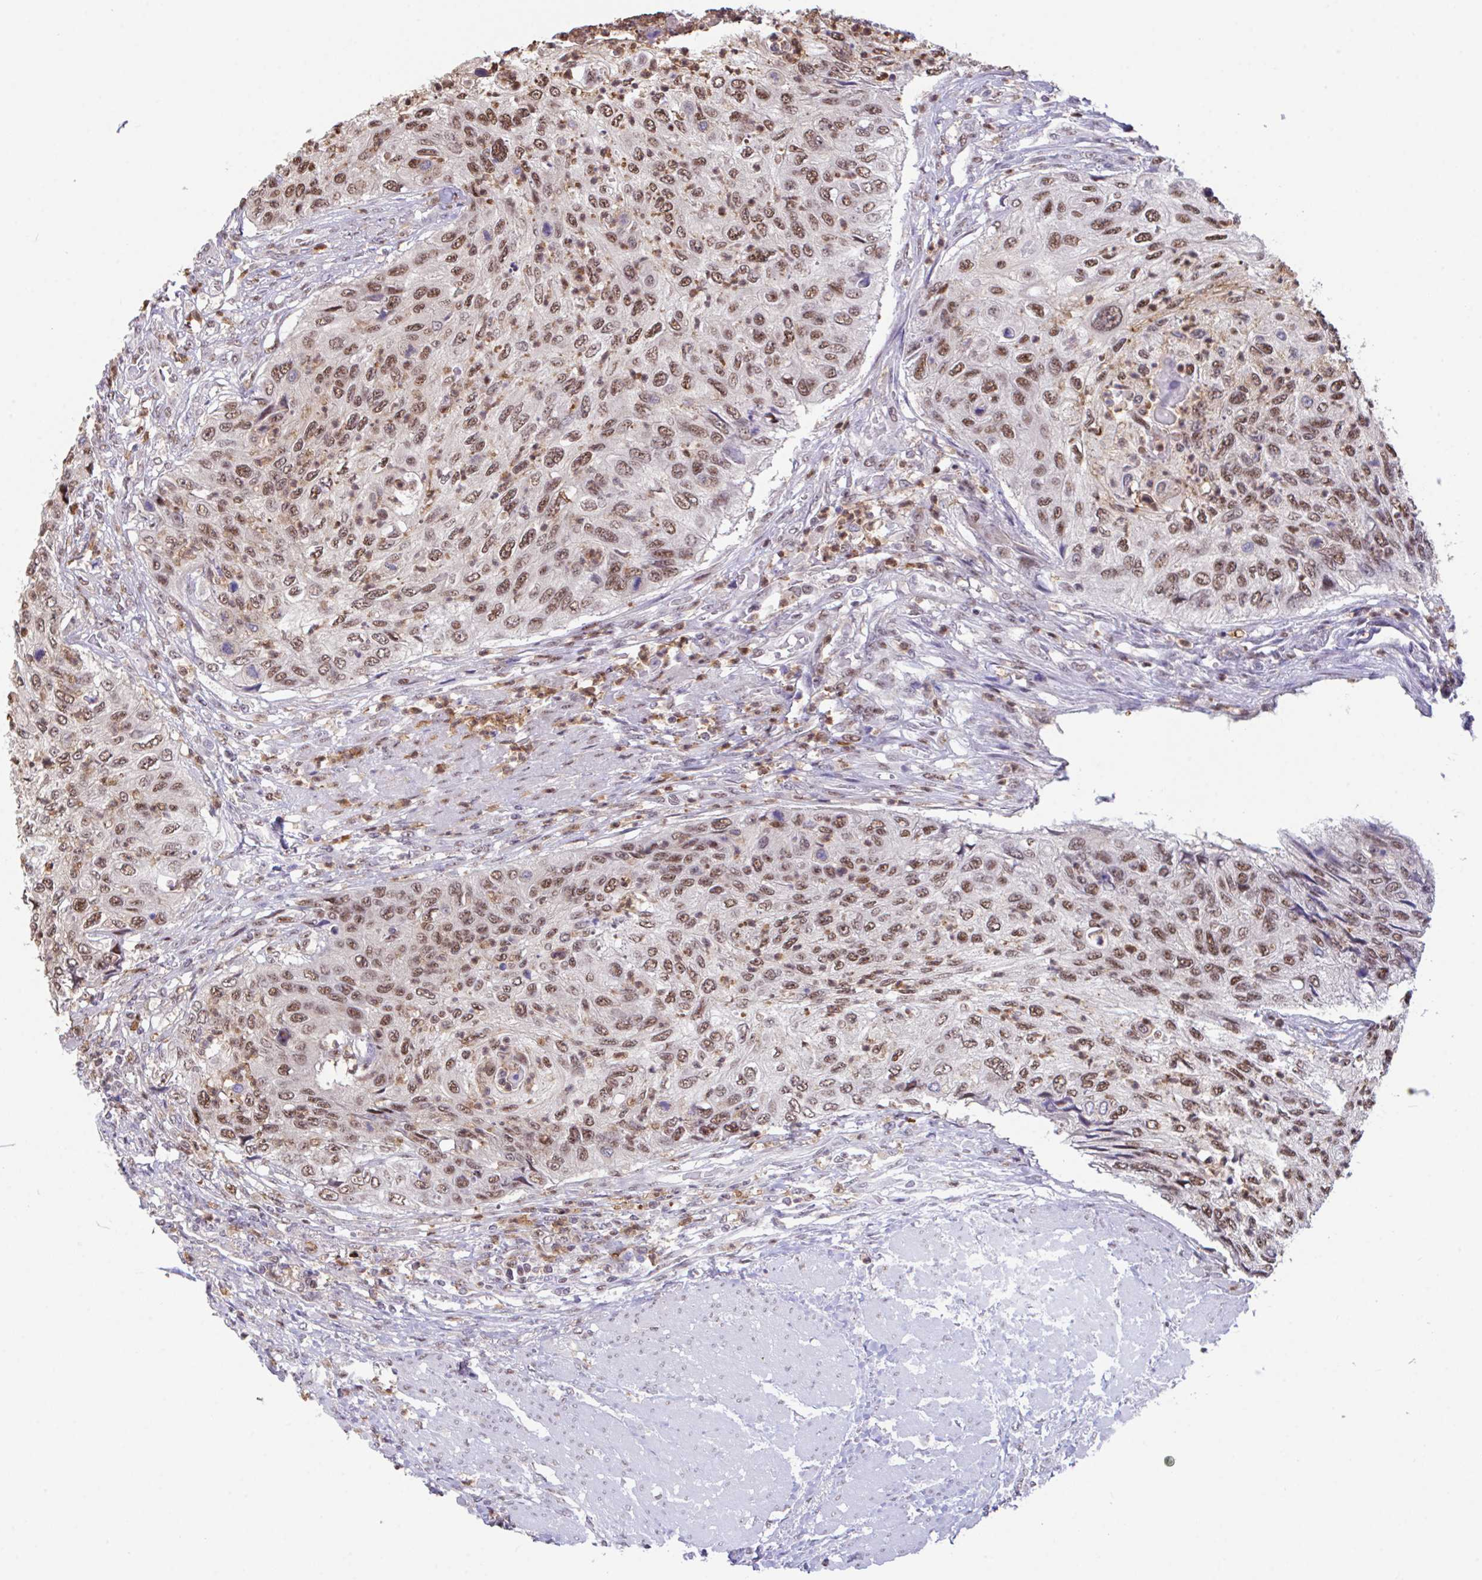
{"staining": {"intensity": "moderate", "quantity": ">75%", "location": "cytoplasmic/membranous,nuclear"}, "tissue": "urothelial cancer", "cell_type": "Tumor cells", "image_type": "cancer", "snomed": [{"axis": "morphology", "description": "Urothelial carcinoma, High grade"}, {"axis": "topography", "description": "Urinary bladder"}], "caption": "High-magnification brightfield microscopy of high-grade urothelial carcinoma stained with DAB (brown) and counterstained with hematoxylin (blue). tumor cells exhibit moderate cytoplasmic/membranous and nuclear expression is present in about>75% of cells. (Stains: DAB (3,3'-diaminobenzidine) in brown, nuclei in blue, Microscopy: brightfield microscopy at high magnification).", "gene": "OR6K3", "patient": {"sex": "female", "age": 60}}